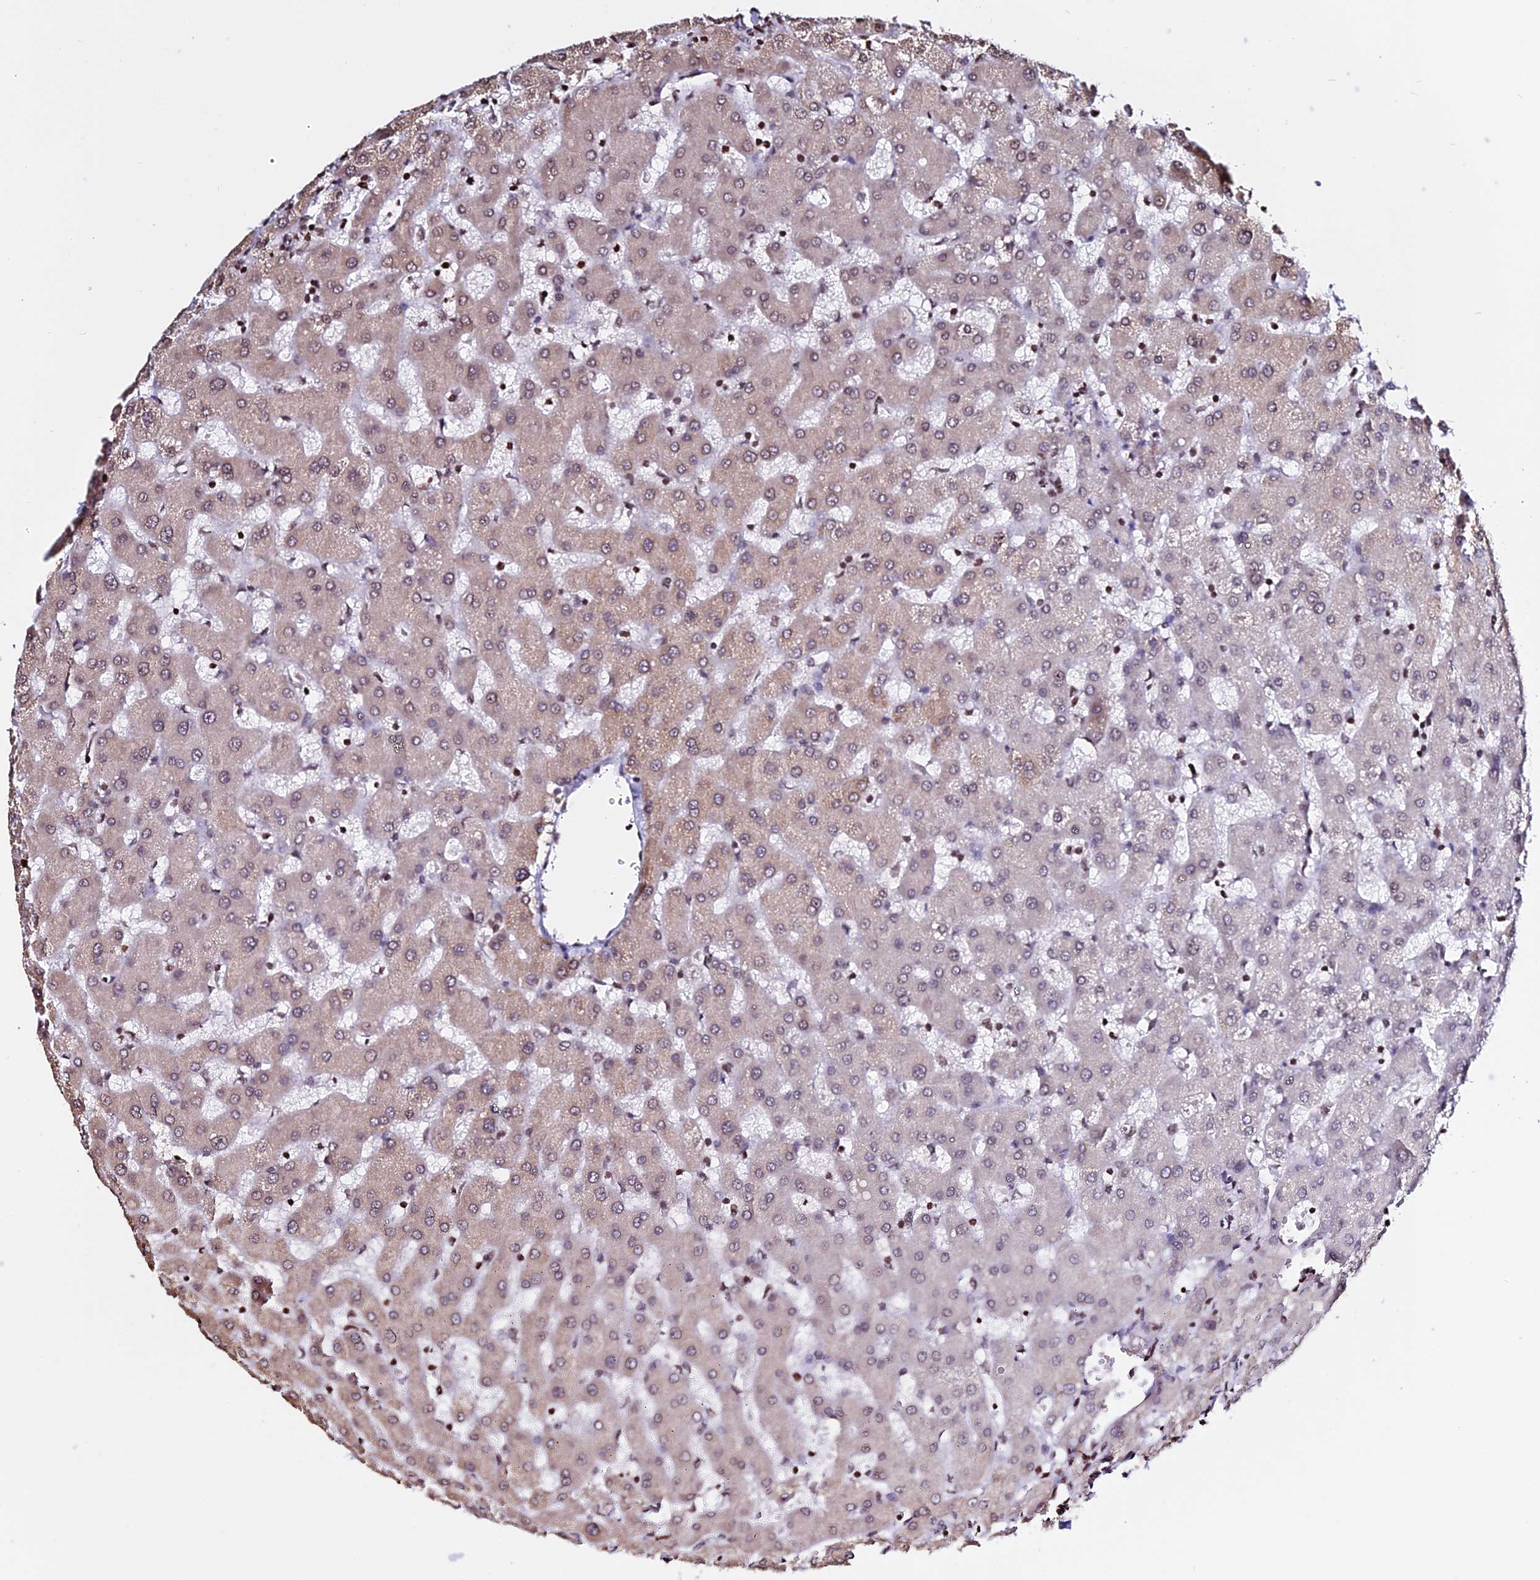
{"staining": {"intensity": "weak", "quantity": "25%-75%", "location": "nuclear"}, "tissue": "liver", "cell_type": "Cholangiocytes", "image_type": "normal", "snomed": [{"axis": "morphology", "description": "Normal tissue, NOS"}, {"axis": "topography", "description": "Liver"}], "caption": "Liver stained with a brown dye demonstrates weak nuclear positive expression in about 25%-75% of cholangiocytes.", "gene": "ENSG00000282988", "patient": {"sex": "female", "age": 63}}